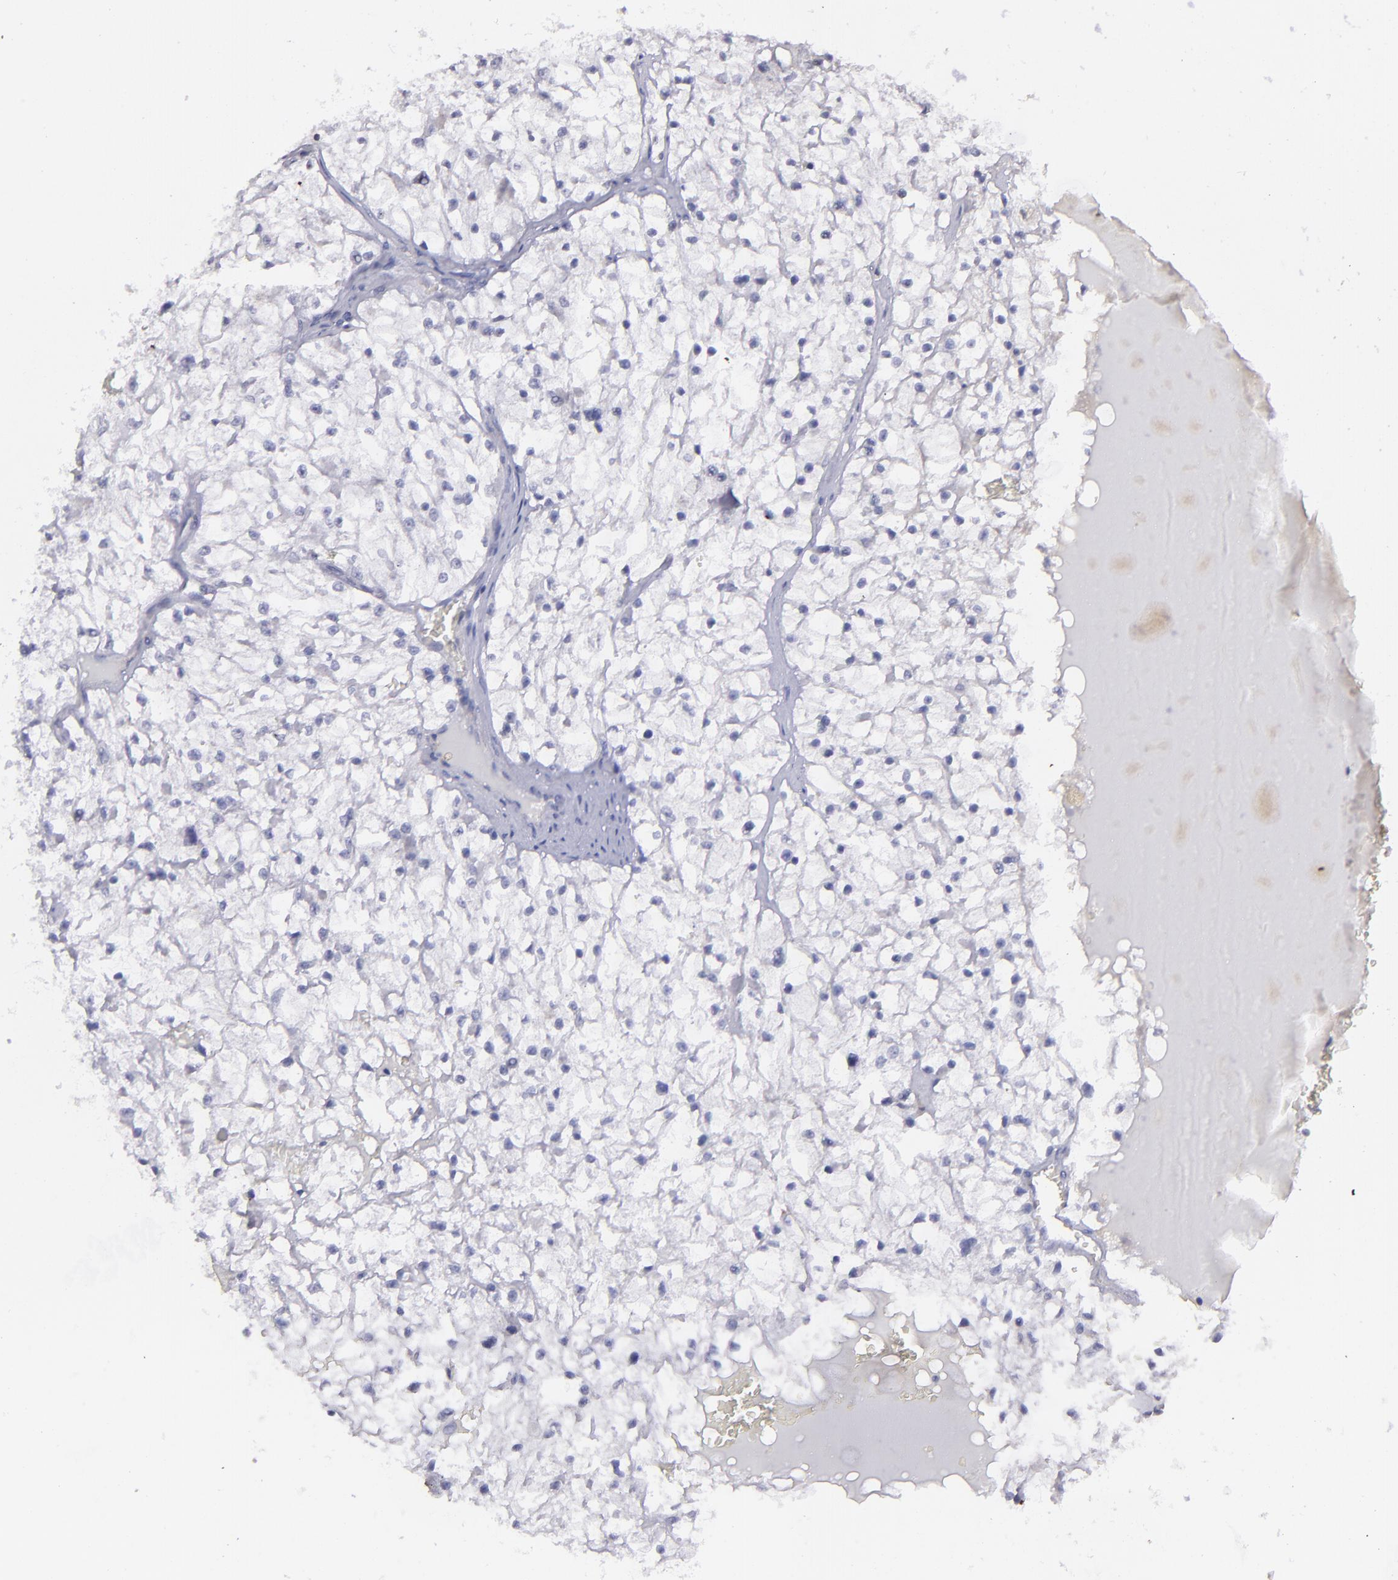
{"staining": {"intensity": "negative", "quantity": "none", "location": "none"}, "tissue": "renal cancer", "cell_type": "Tumor cells", "image_type": "cancer", "snomed": [{"axis": "morphology", "description": "Adenocarcinoma, NOS"}, {"axis": "topography", "description": "Kidney"}], "caption": "This histopathology image is of adenocarcinoma (renal) stained with immunohistochemistry to label a protein in brown with the nuclei are counter-stained blue. There is no positivity in tumor cells.", "gene": "MASP1", "patient": {"sex": "male", "age": 61}}